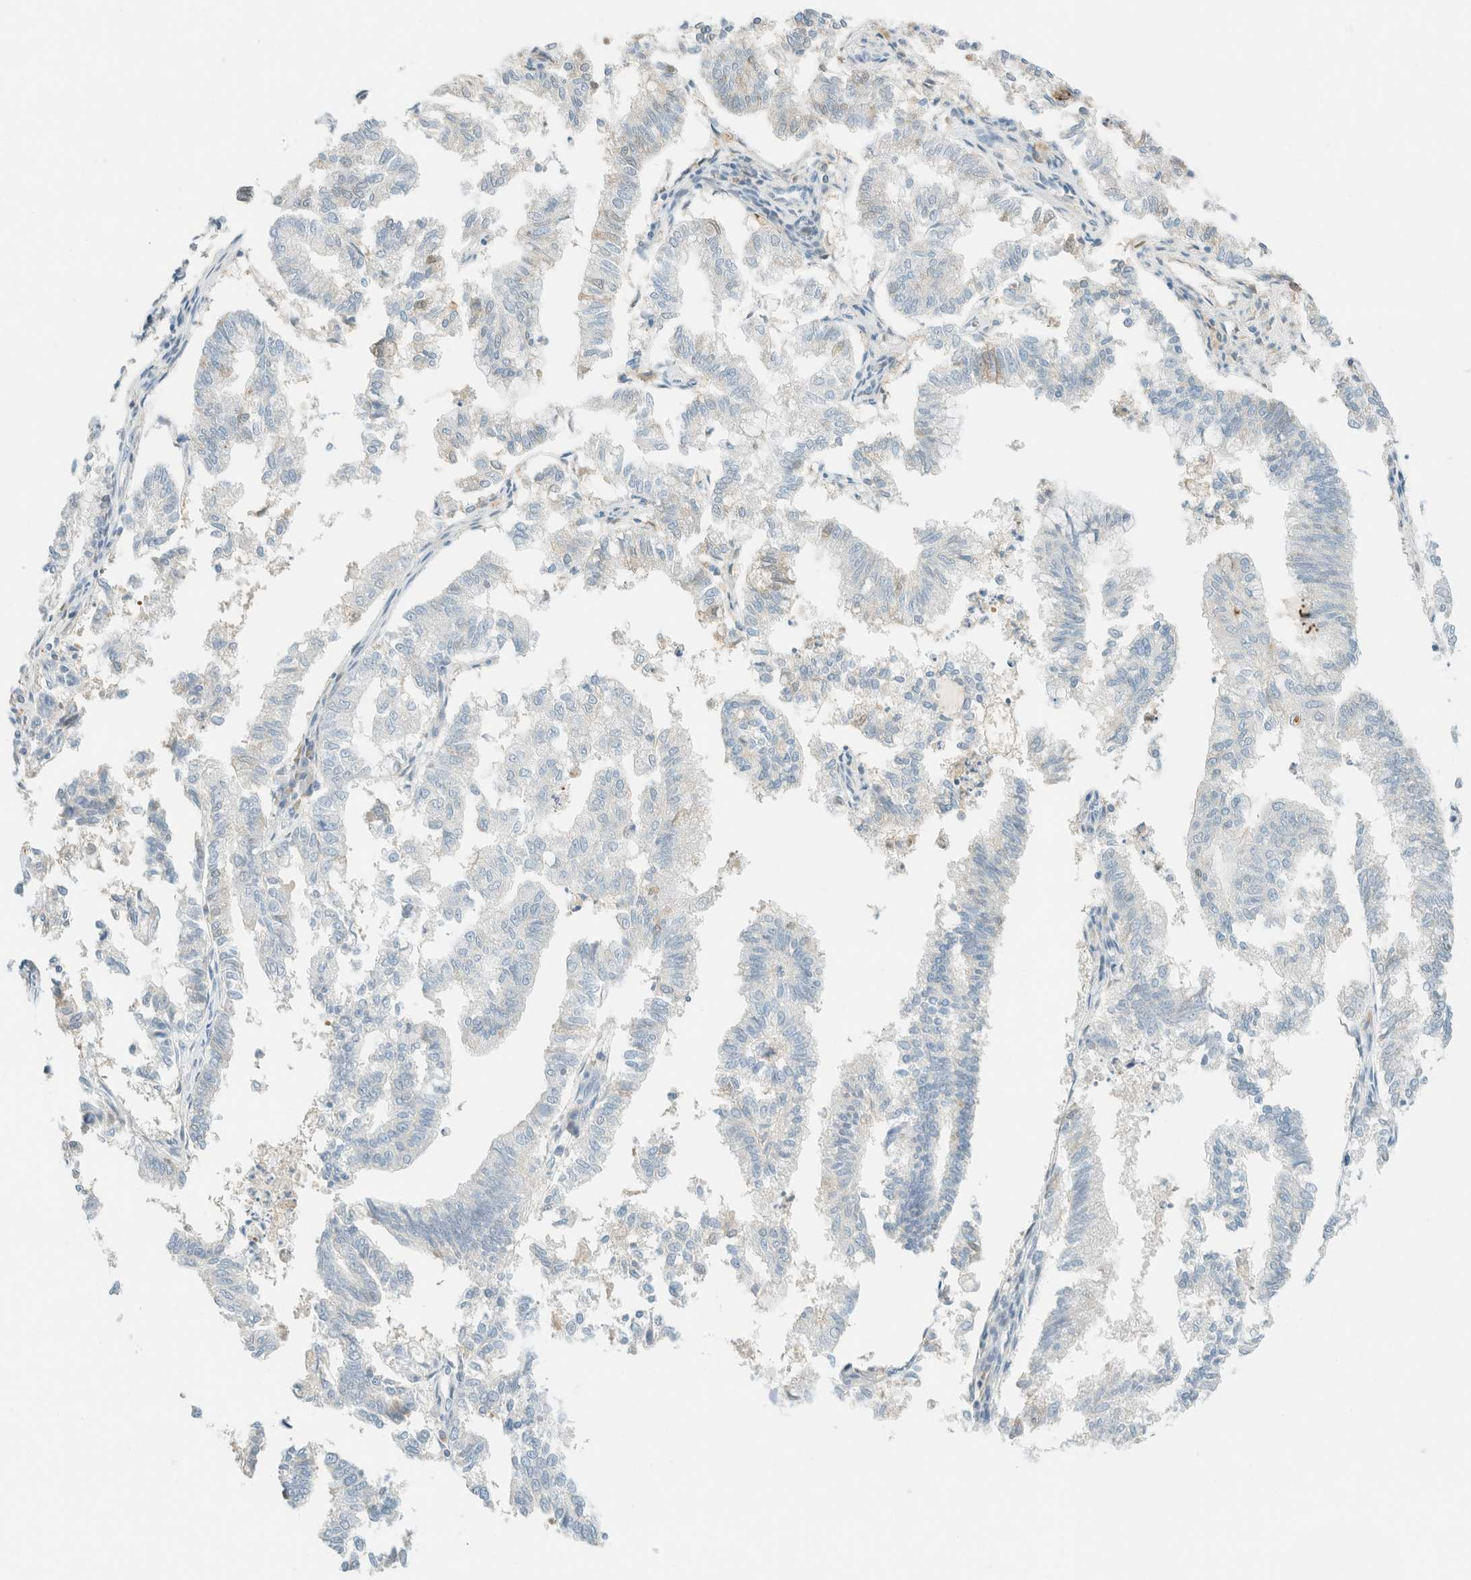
{"staining": {"intensity": "negative", "quantity": "none", "location": "none"}, "tissue": "endometrial cancer", "cell_type": "Tumor cells", "image_type": "cancer", "snomed": [{"axis": "morphology", "description": "Necrosis, NOS"}, {"axis": "morphology", "description": "Adenocarcinoma, NOS"}, {"axis": "topography", "description": "Endometrium"}], "caption": "An image of human adenocarcinoma (endometrial) is negative for staining in tumor cells.", "gene": "GPA33", "patient": {"sex": "female", "age": 79}}